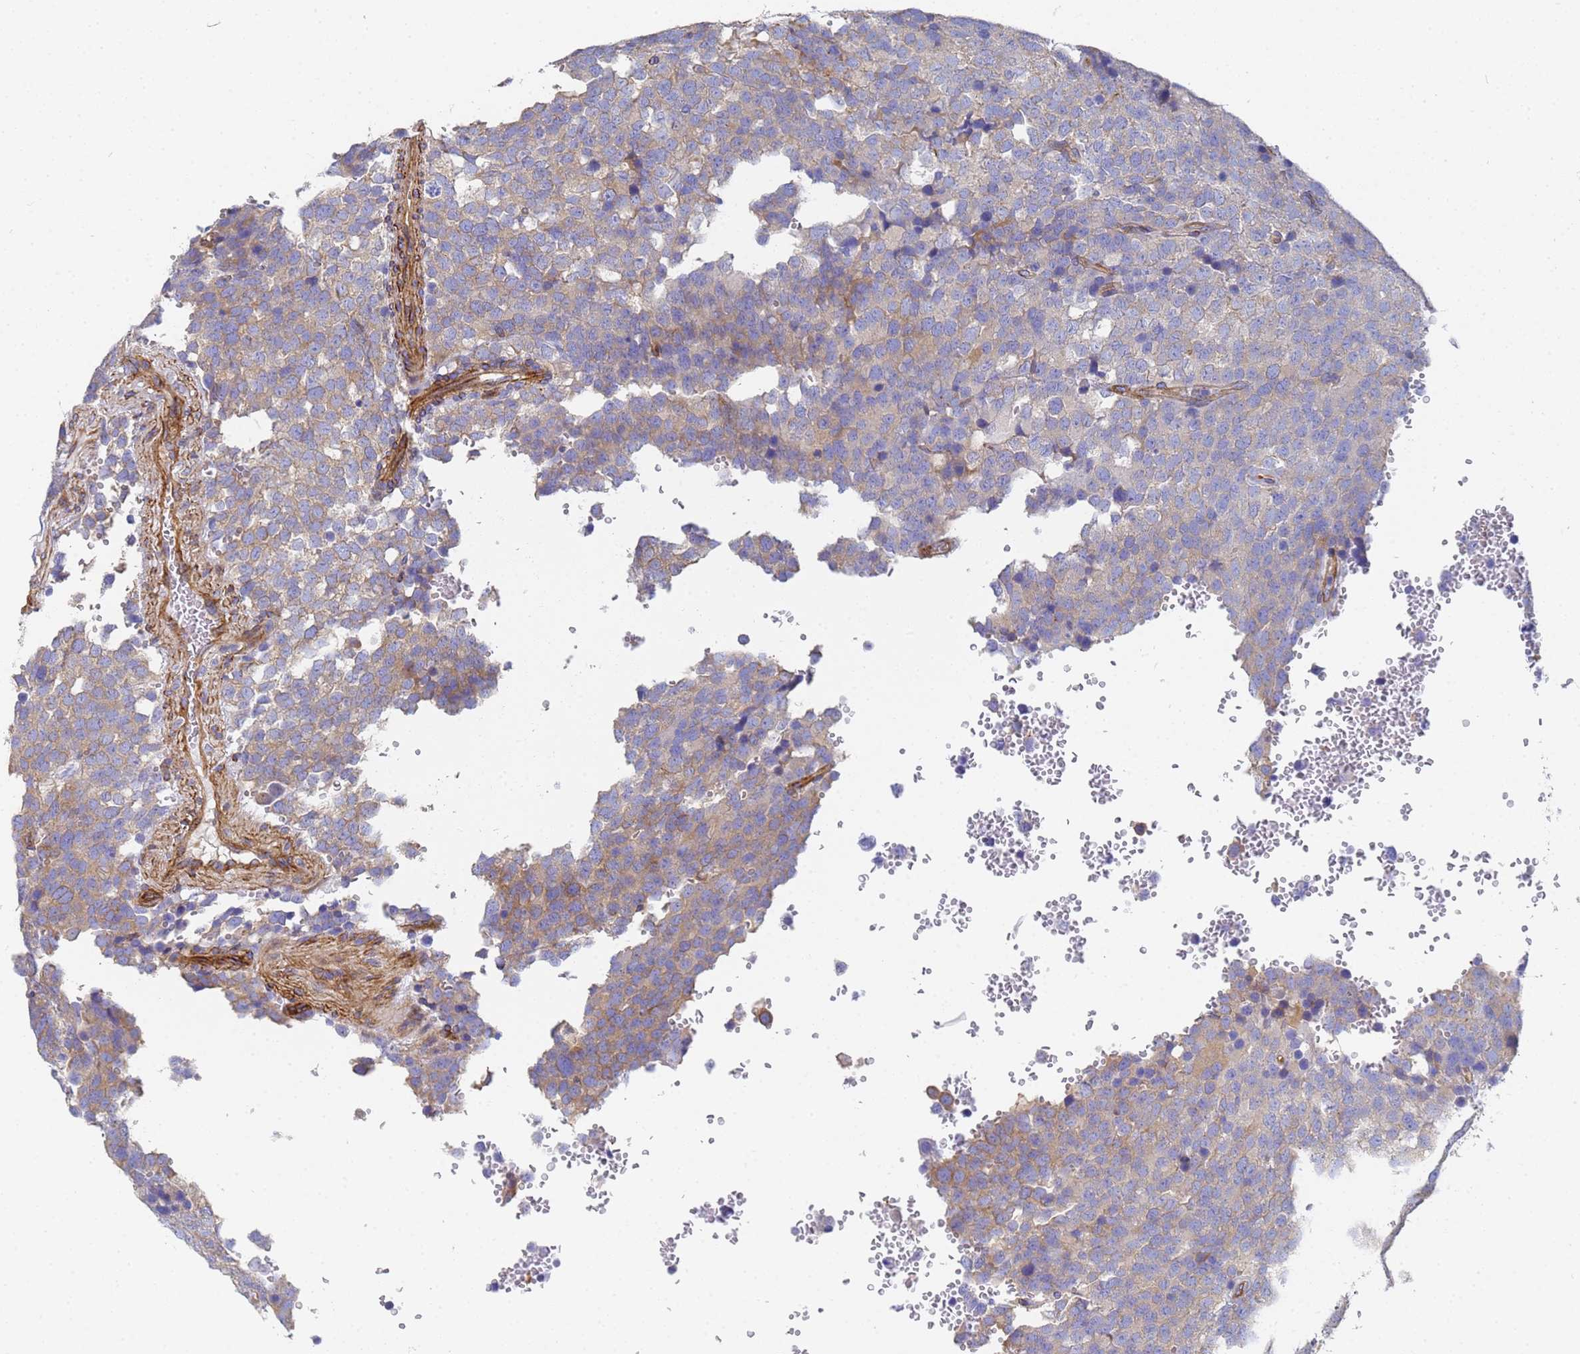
{"staining": {"intensity": "weak", "quantity": "25%-75%", "location": "cytoplasmic/membranous"}, "tissue": "testis cancer", "cell_type": "Tumor cells", "image_type": "cancer", "snomed": [{"axis": "morphology", "description": "Seminoma, NOS"}, {"axis": "topography", "description": "Testis"}], "caption": "The immunohistochemical stain highlights weak cytoplasmic/membranous positivity in tumor cells of testis cancer tissue.", "gene": "TUBB1", "patient": {"sex": "male", "age": 71}}